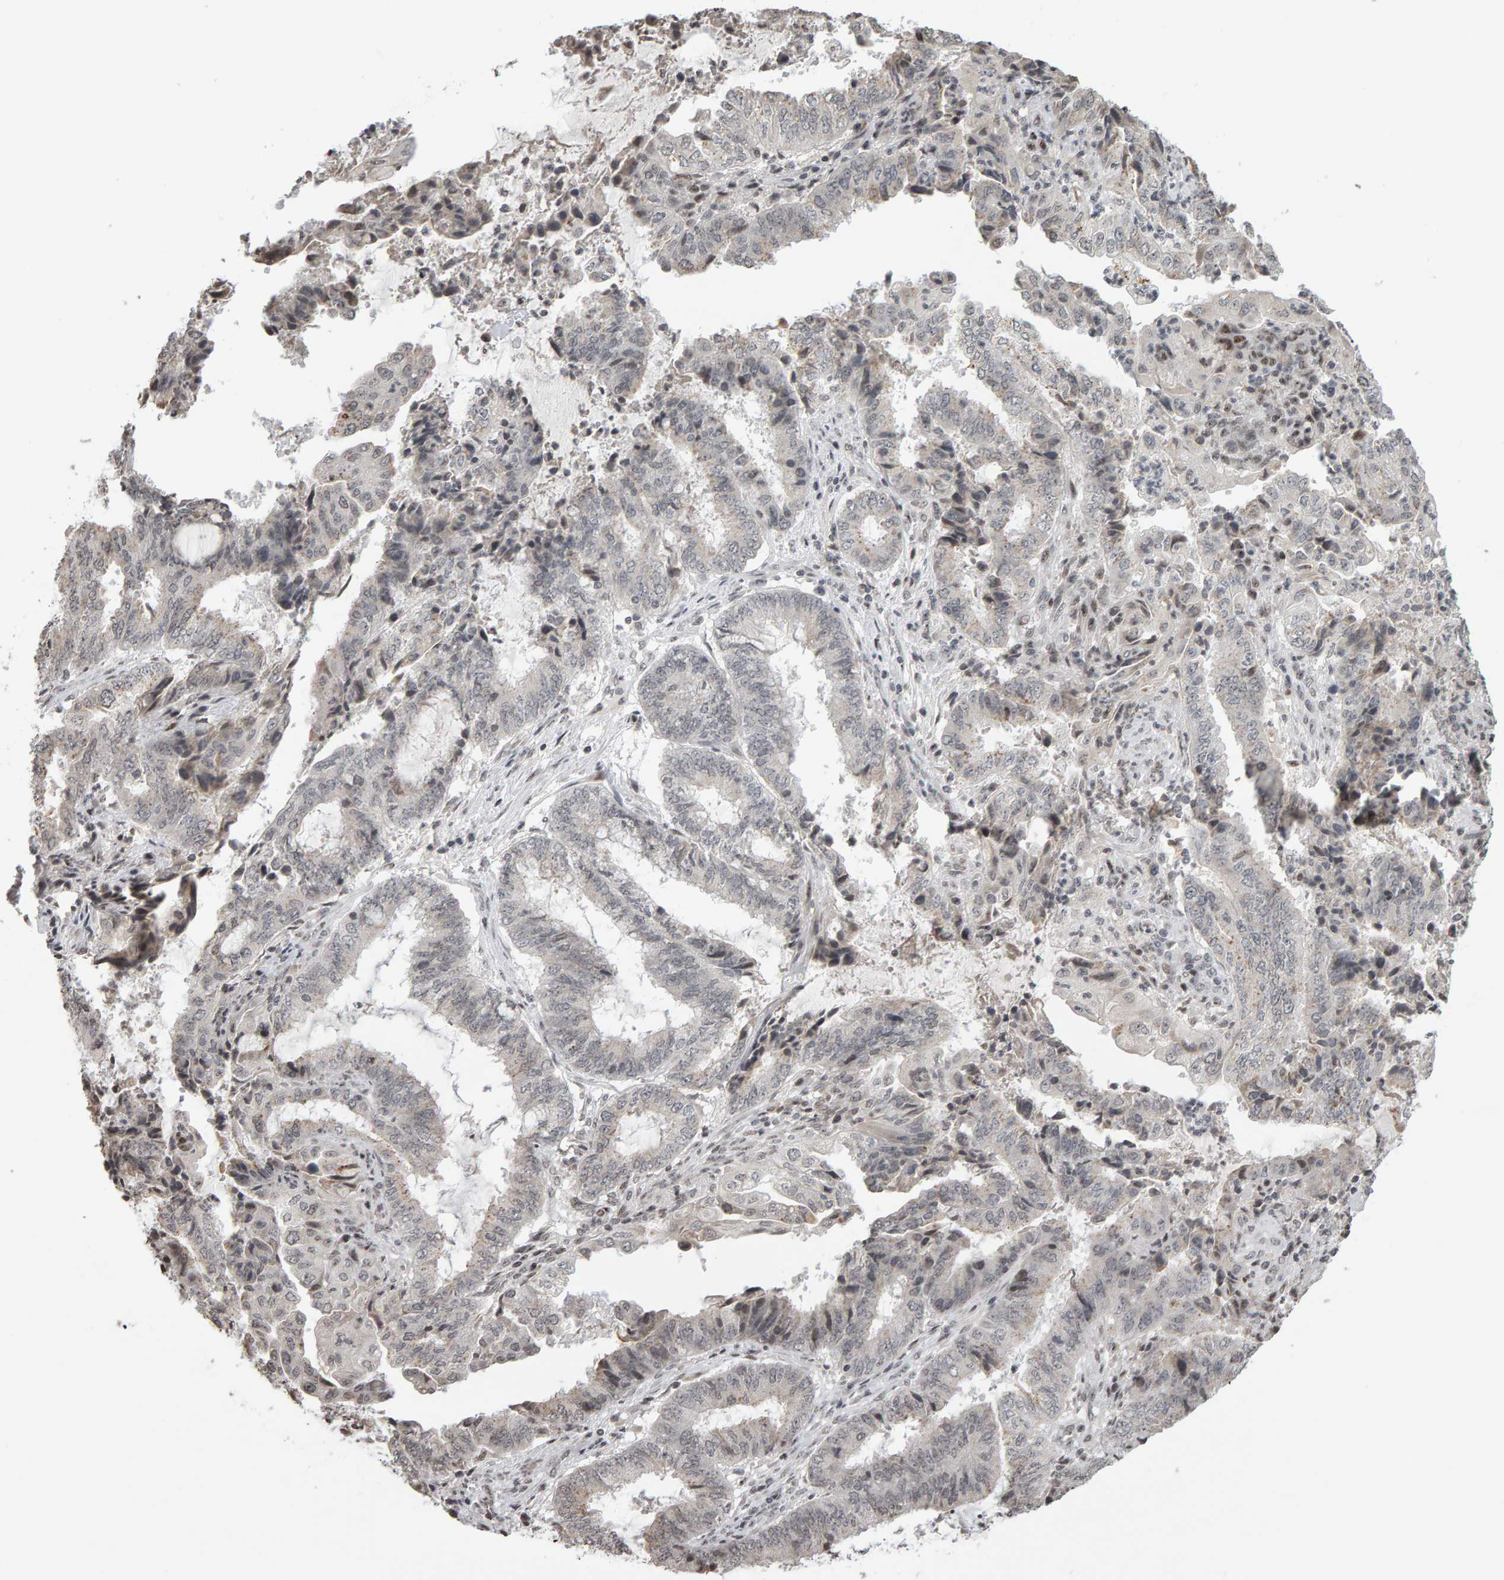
{"staining": {"intensity": "negative", "quantity": "none", "location": "none"}, "tissue": "endometrial cancer", "cell_type": "Tumor cells", "image_type": "cancer", "snomed": [{"axis": "morphology", "description": "Adenocarcinoma, NOS"}, {"axis": "topography", "description": "Endometrium"}], "caption": "This is an immunohistochemistry histopathology image of endometrial cancer. There is no positivity in tumor cells.", "gene": "TRAM1", "patient": {"sex": "female", "age": 51}}